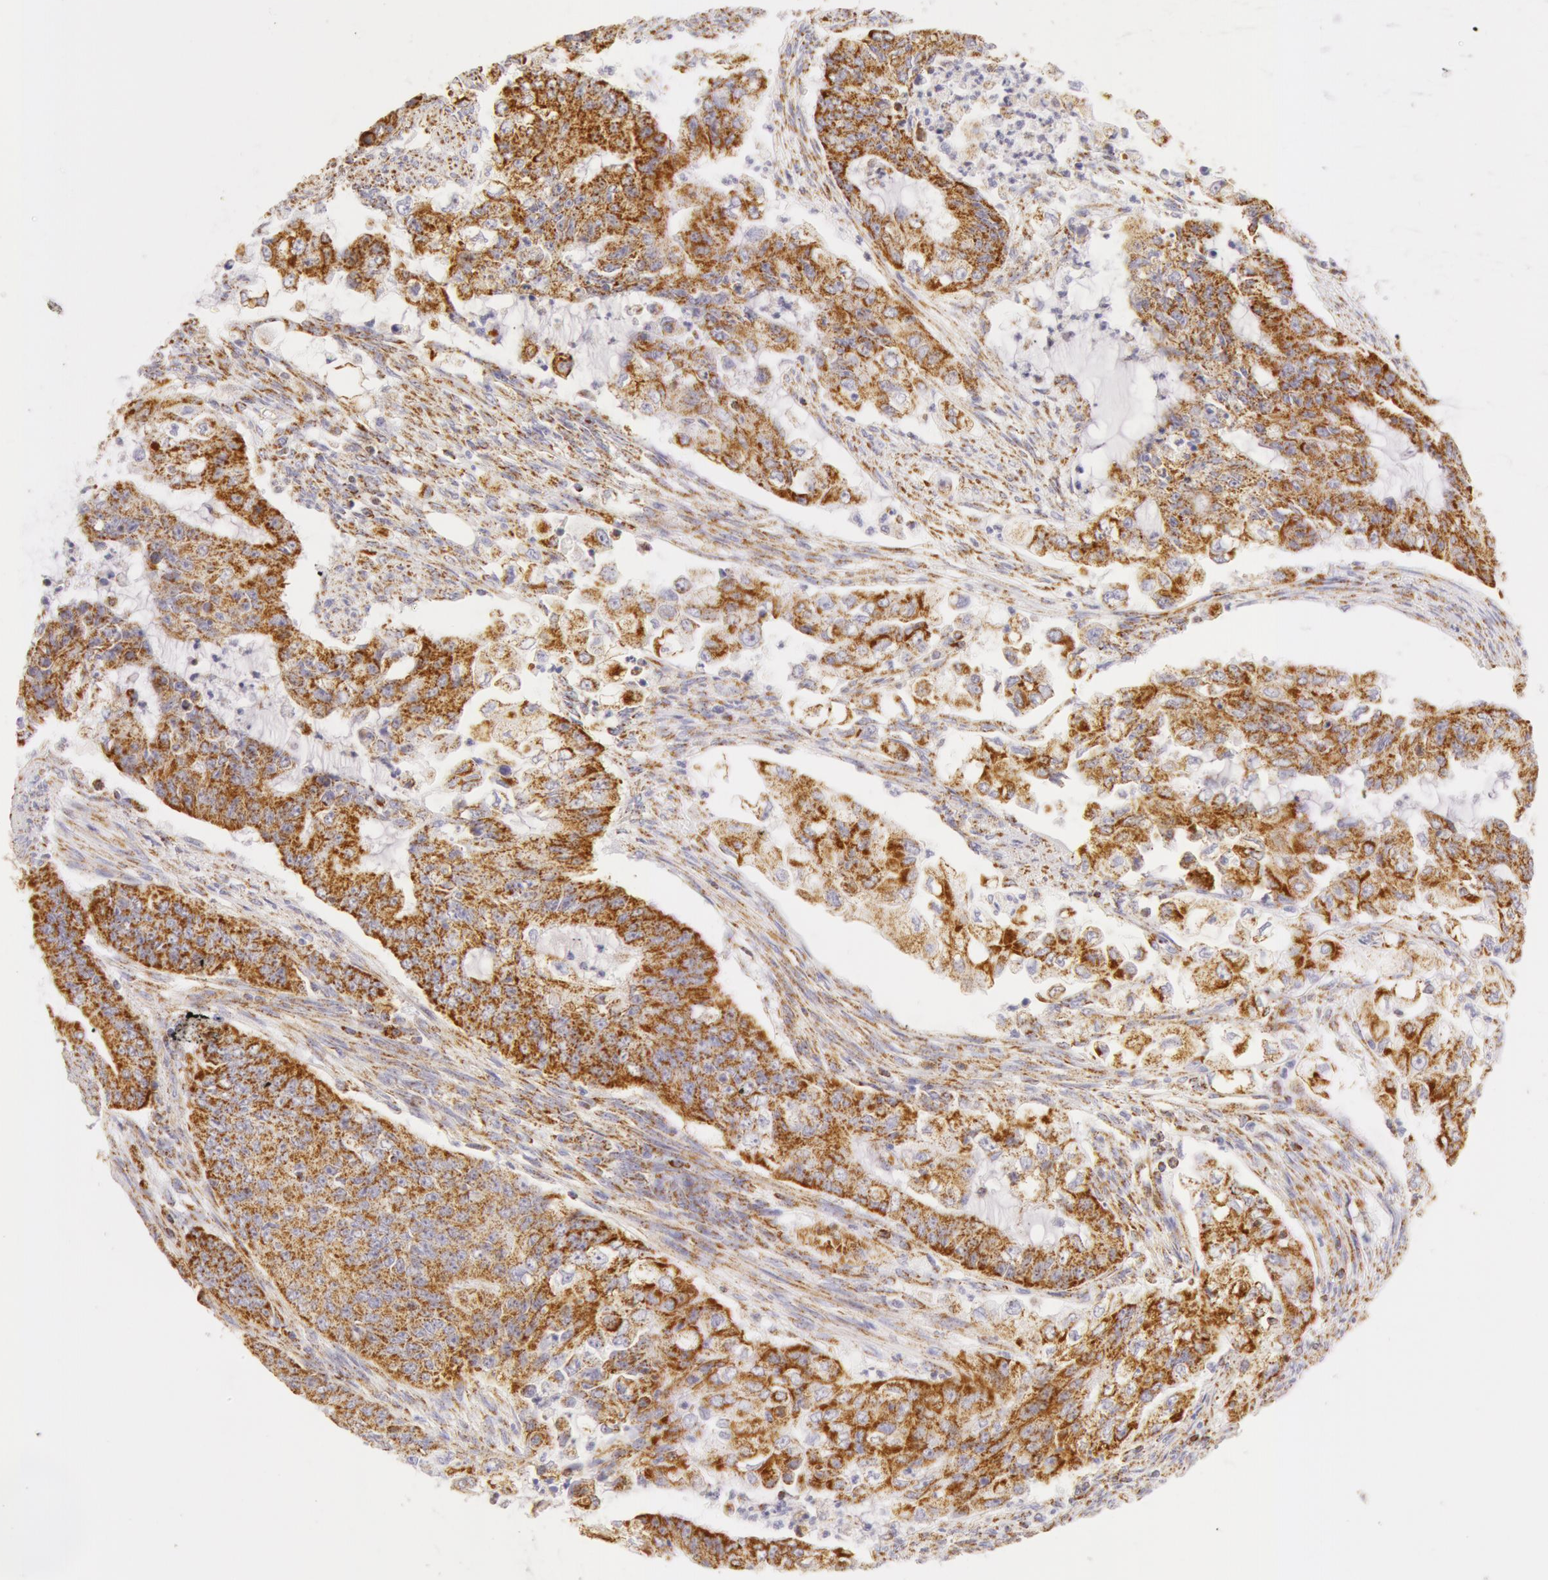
{"staining": {"intensity": "moderate", "quantity": ">75%", "location": "cytoplasmic/membranous"}, "tissue": "endometrial cancer", "cell_type": "Tumor cells", "image_type": "cancer", "snomed": [{"axis": "morphology", "description": "Adenocarcinoma, NOS"}, {"axis": "topography", "description": "Endometrium"}], "caption": "This is a photomicrograph of immunohistochemistry staining of adenocarcinoma (endometrial), which shows moderate positivity in the cytoplasmic/membranous of tumor cells.", "gene": "ATP5F1B", "patient": {"sex": "female", "age": 75}}